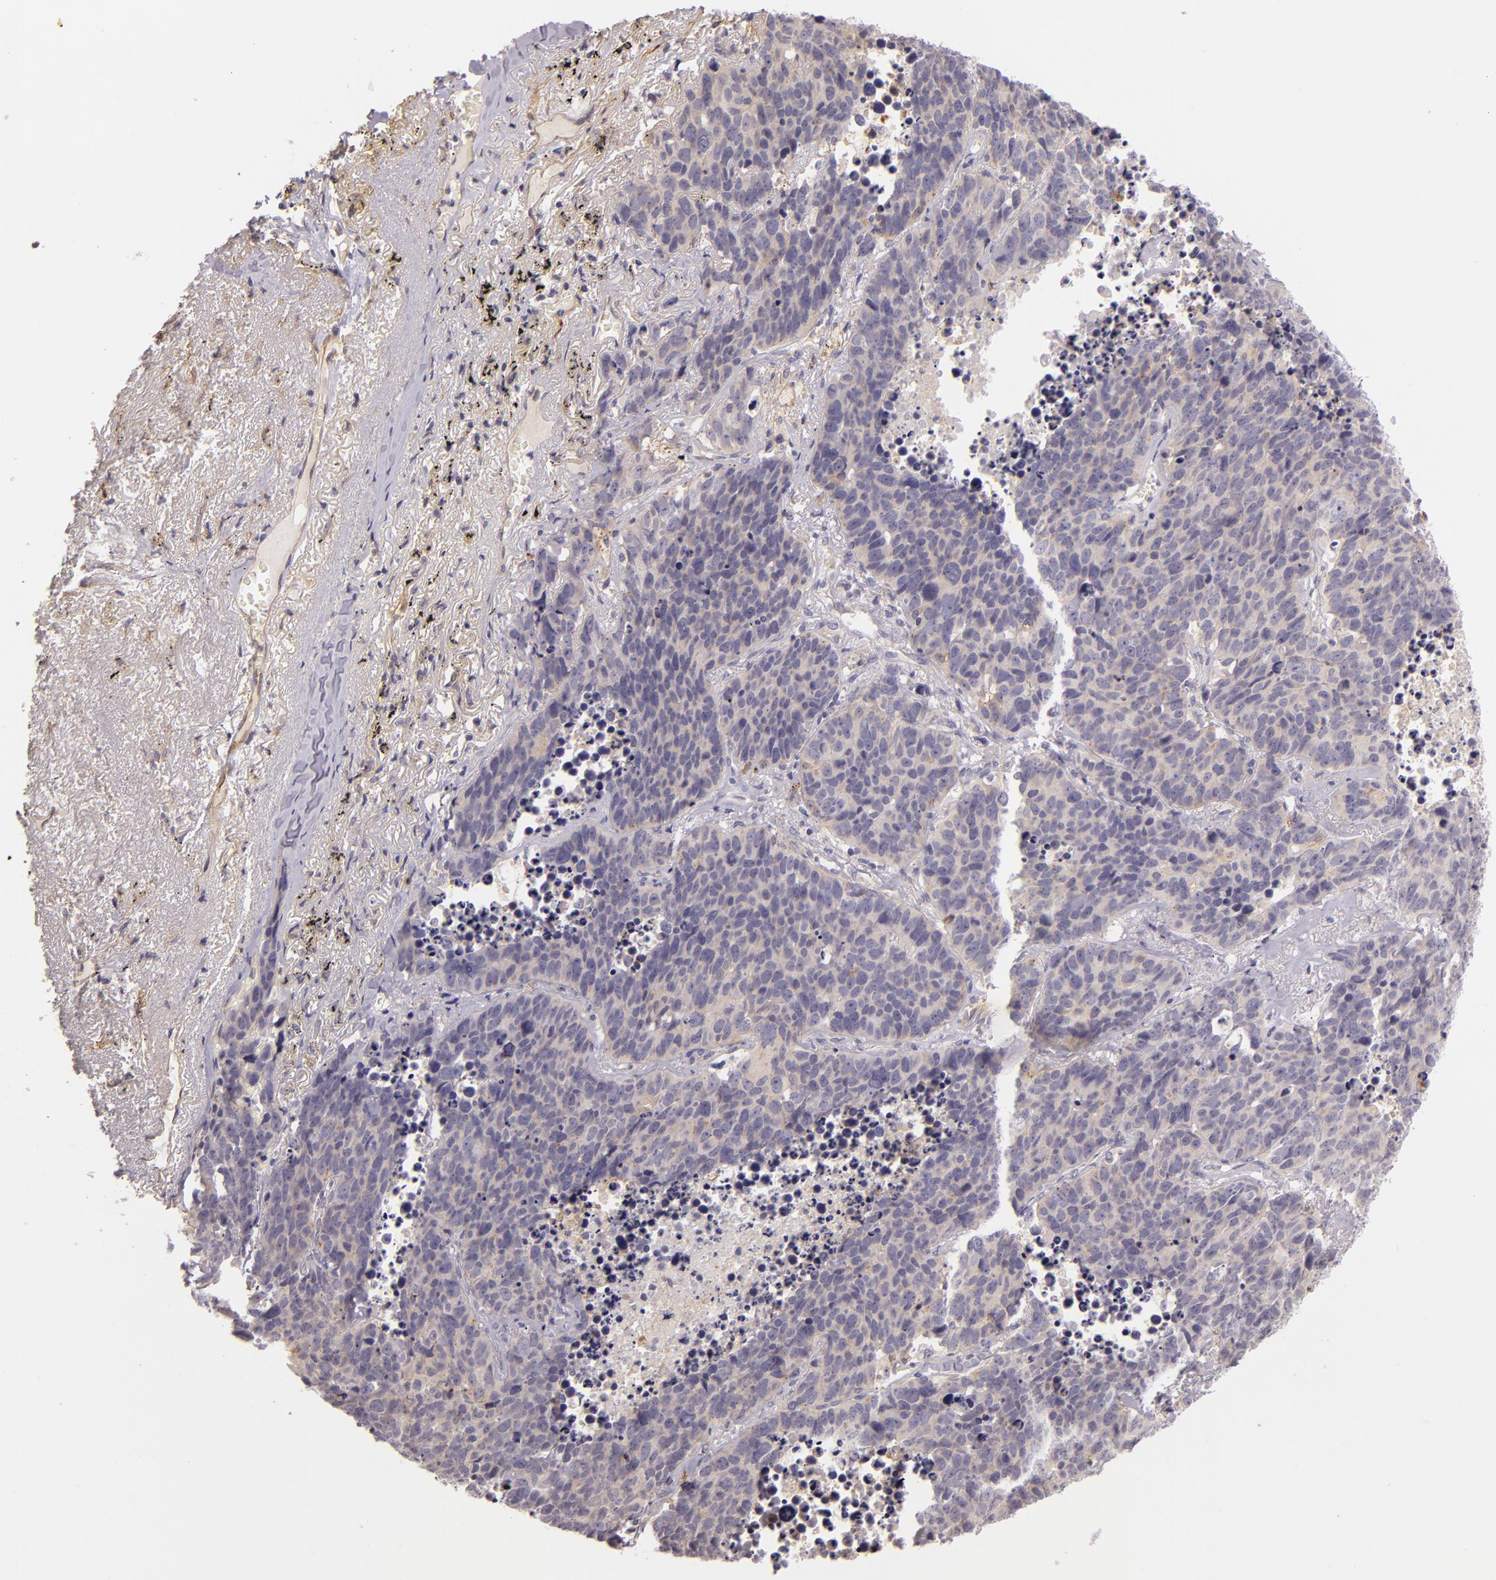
{"staining": {"intensity": "weak", "quantity": ">75%", "location": "cytoplasmic/membranous"}, "tissue": "lung cancer", "cell_type": "Tumor cells", "image_type": "cancer", "snomed": [{"axis": "morphology", "description": "Carcinoid, malignant, NOS"}, {"axis": "topography", "description": "Lung"}], "caption": "The histopathology image demonstrates staining of malignant carcinoid (lung), revealing weak cytoplasmic/membranous protein positivity (brown color) within tumor cells. The protein of interest is shown in brown color, while the nuclei are stained blue.", "gene": "CTSF", "patient": {"sex": "male", "age": 60}}